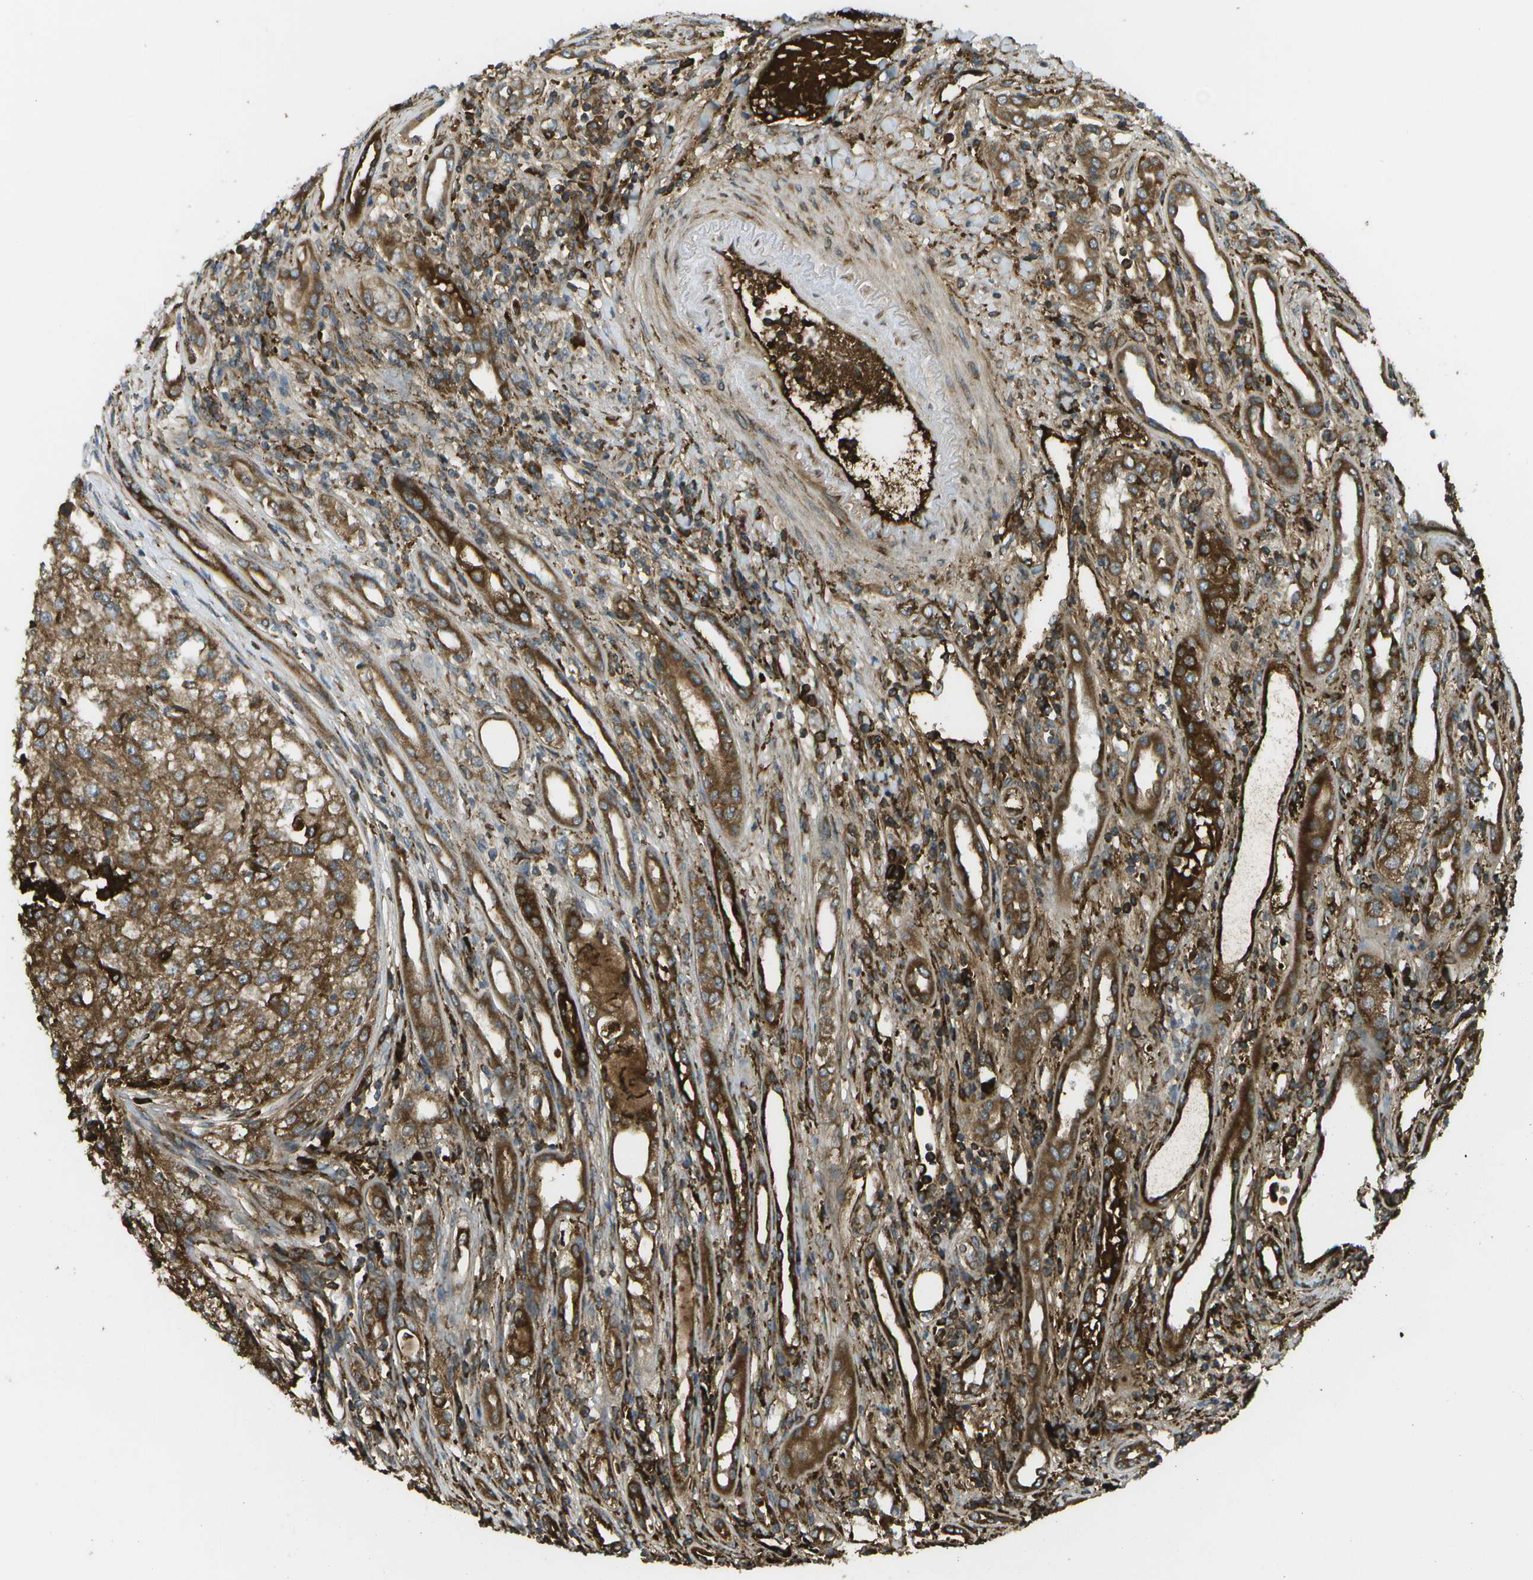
{"staining": {"intensity": "moderate", "quantity": ">75%", "location": "cytoplasmic/membranous"}, "tissue": "renal cancer", "cell_type": "Tumor cells", "image_type": "cancer", "snomed": [{"axis": "morphology", "description": "Adenocarcinoma, NOS"}, {"axis": "topography", "description": "Kidney"}], "caption": "IHC (DAB) staining of human adenocarcinoma (renal) displays moderate cytoplasmic/membranous protein expression in about >75% of tumor cells.", "gene": "USP30", "patient": {"sex": "female", "age": 54}}